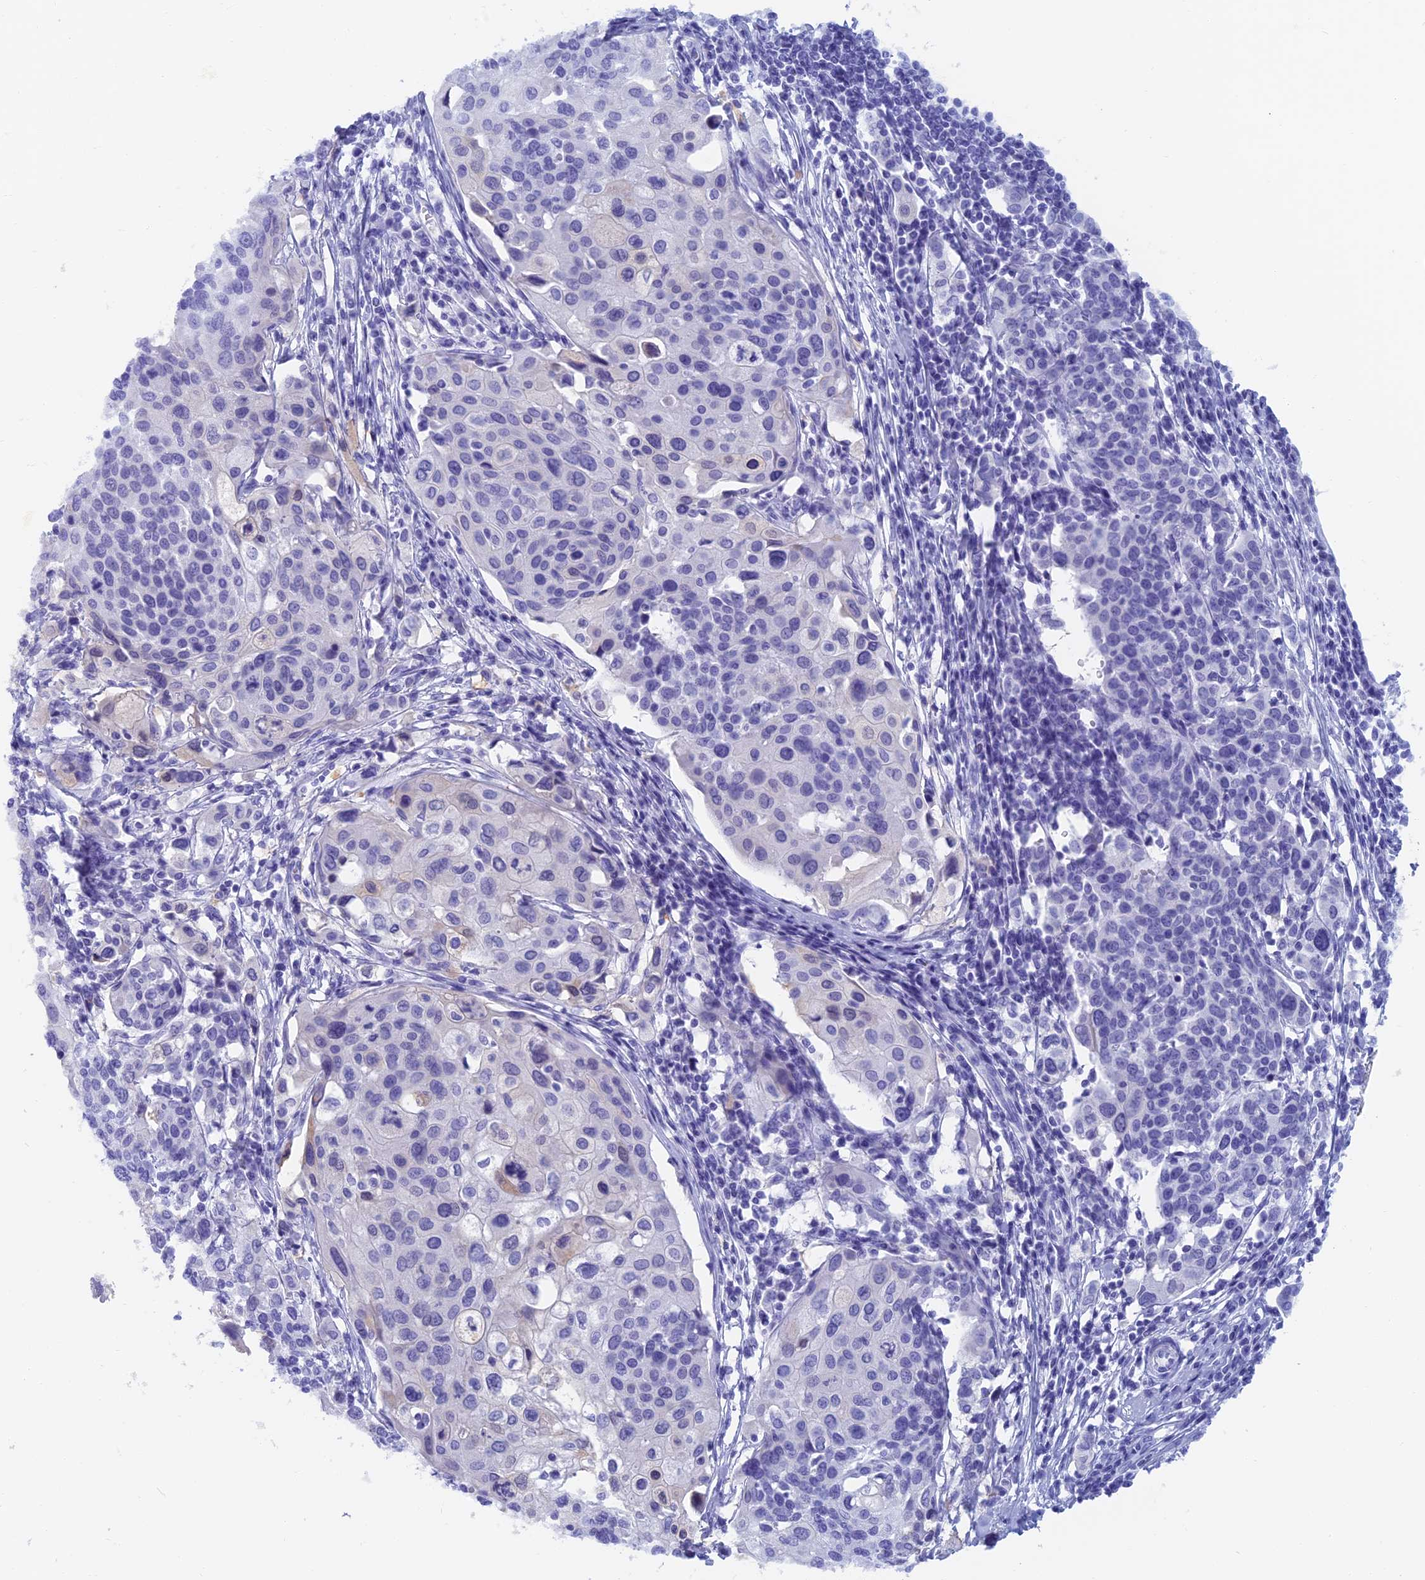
{"staining": {"intensity": "negative", "quantity": "none", "location": "none"}, "tissue": "cervical cancer", "cell_type": "Tumor cells", "image_type": "cancer", "snomed": [{"axis": "morphology", "description": "Squamous cell carcinoma, NOS"}, {"axis": "topography", "description": "Cervix"}], "caption": "A histopathology image of squamous cell carcinoma (cervical) stained for a protein shows no brown staining in tumor cells. (IHC, brightfield microscopy, high magnification).", "gene": "CAPS", "patient": {"sex": "female", "age": 44}}